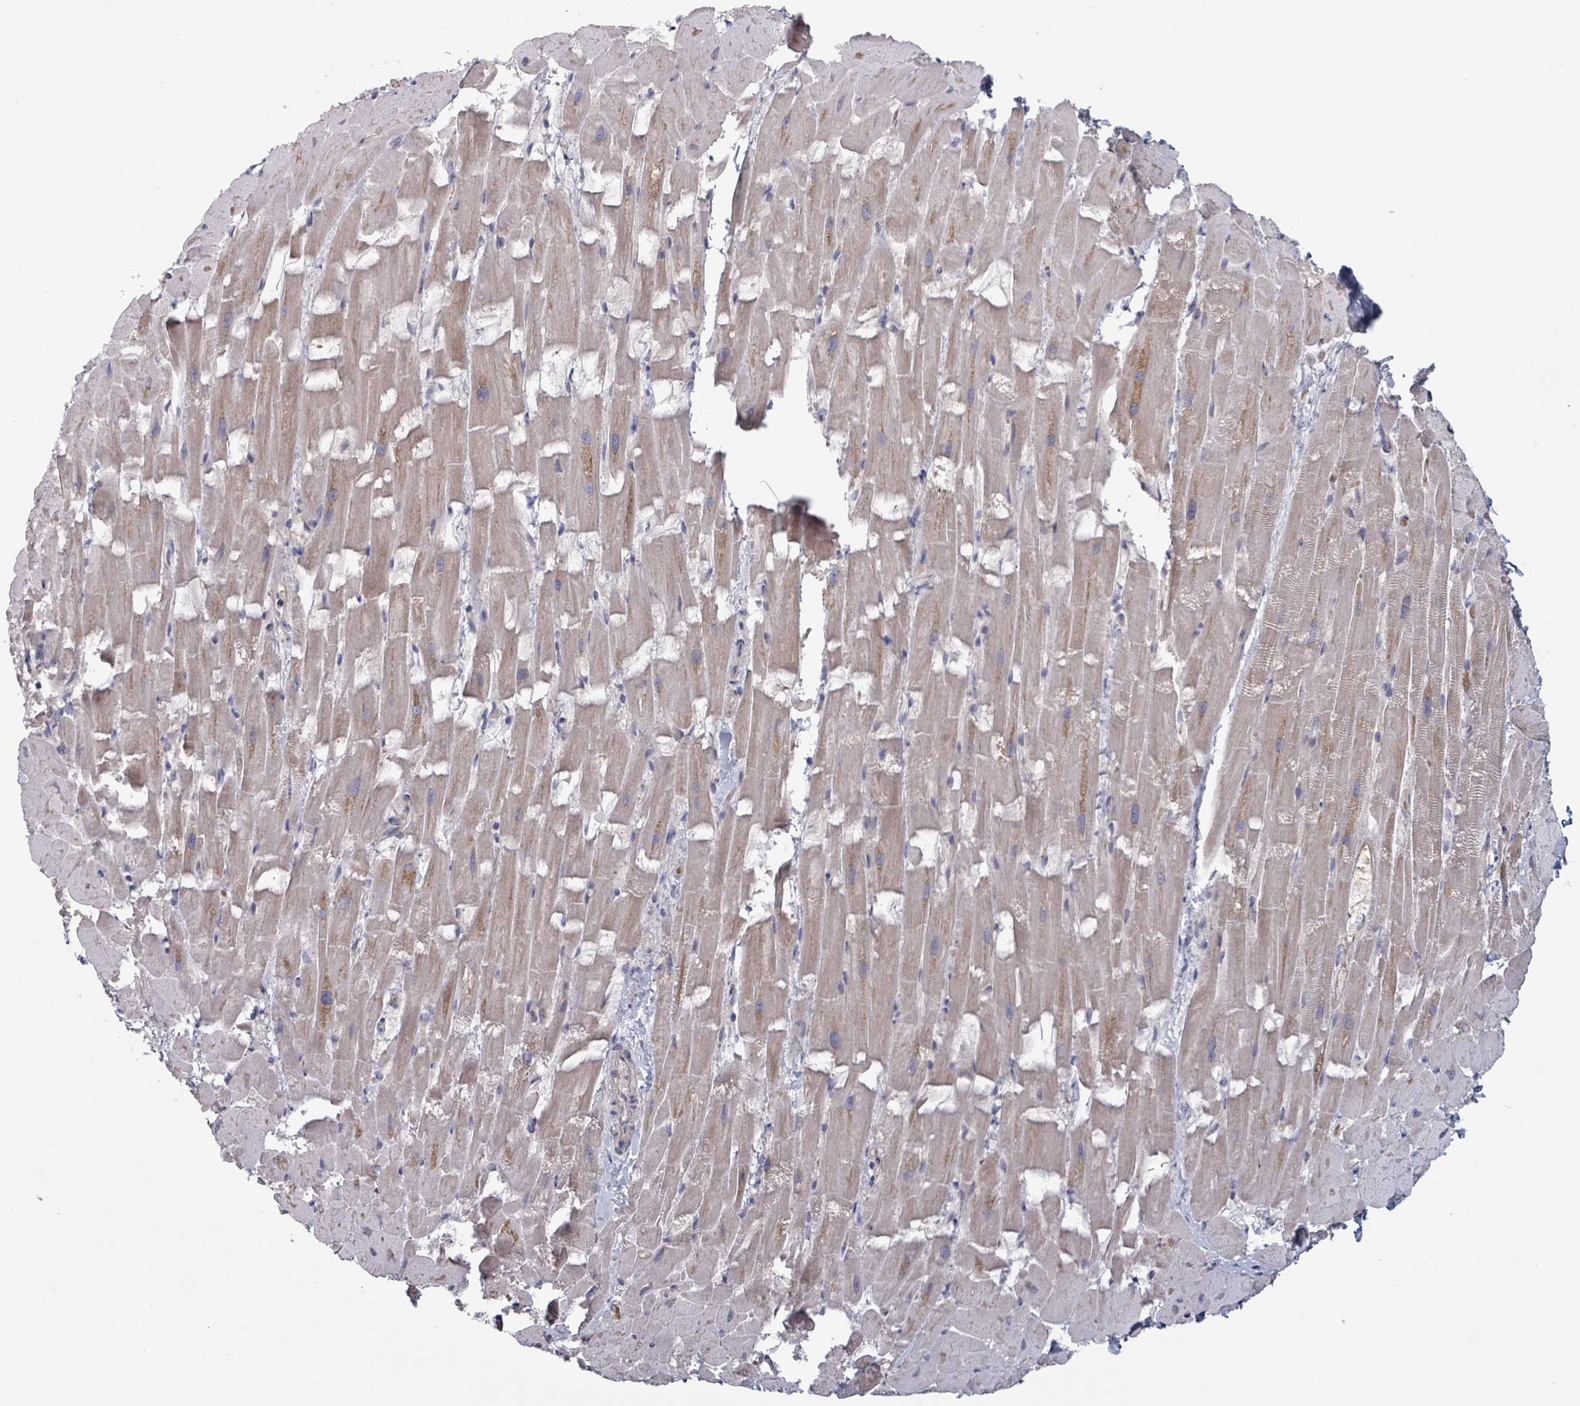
{"staining": {"intensity": "weak", "quantity": "<25%", "location": "cytoplasmic/membranous"}, "tissue": "heart muscle", "cell_type": "Cardiomyocytes", "image_type": "normal", "snomed": [{"axis": "morphology", "description": "Normal tissue, NOS"}, {"axis": "topography", "description": "Heart"}], "caption": "Heart muscle was stained to show a protein in brown. There is no significant expression in cardiomyocytes. (DAB (3,3'-diaminobenzidine) immunohistochemistry (IHC) visualized using brightfield microscopy, high magnification).", "gene": "FKBP1A", "patient": {"sex": "male", "age": 37}}